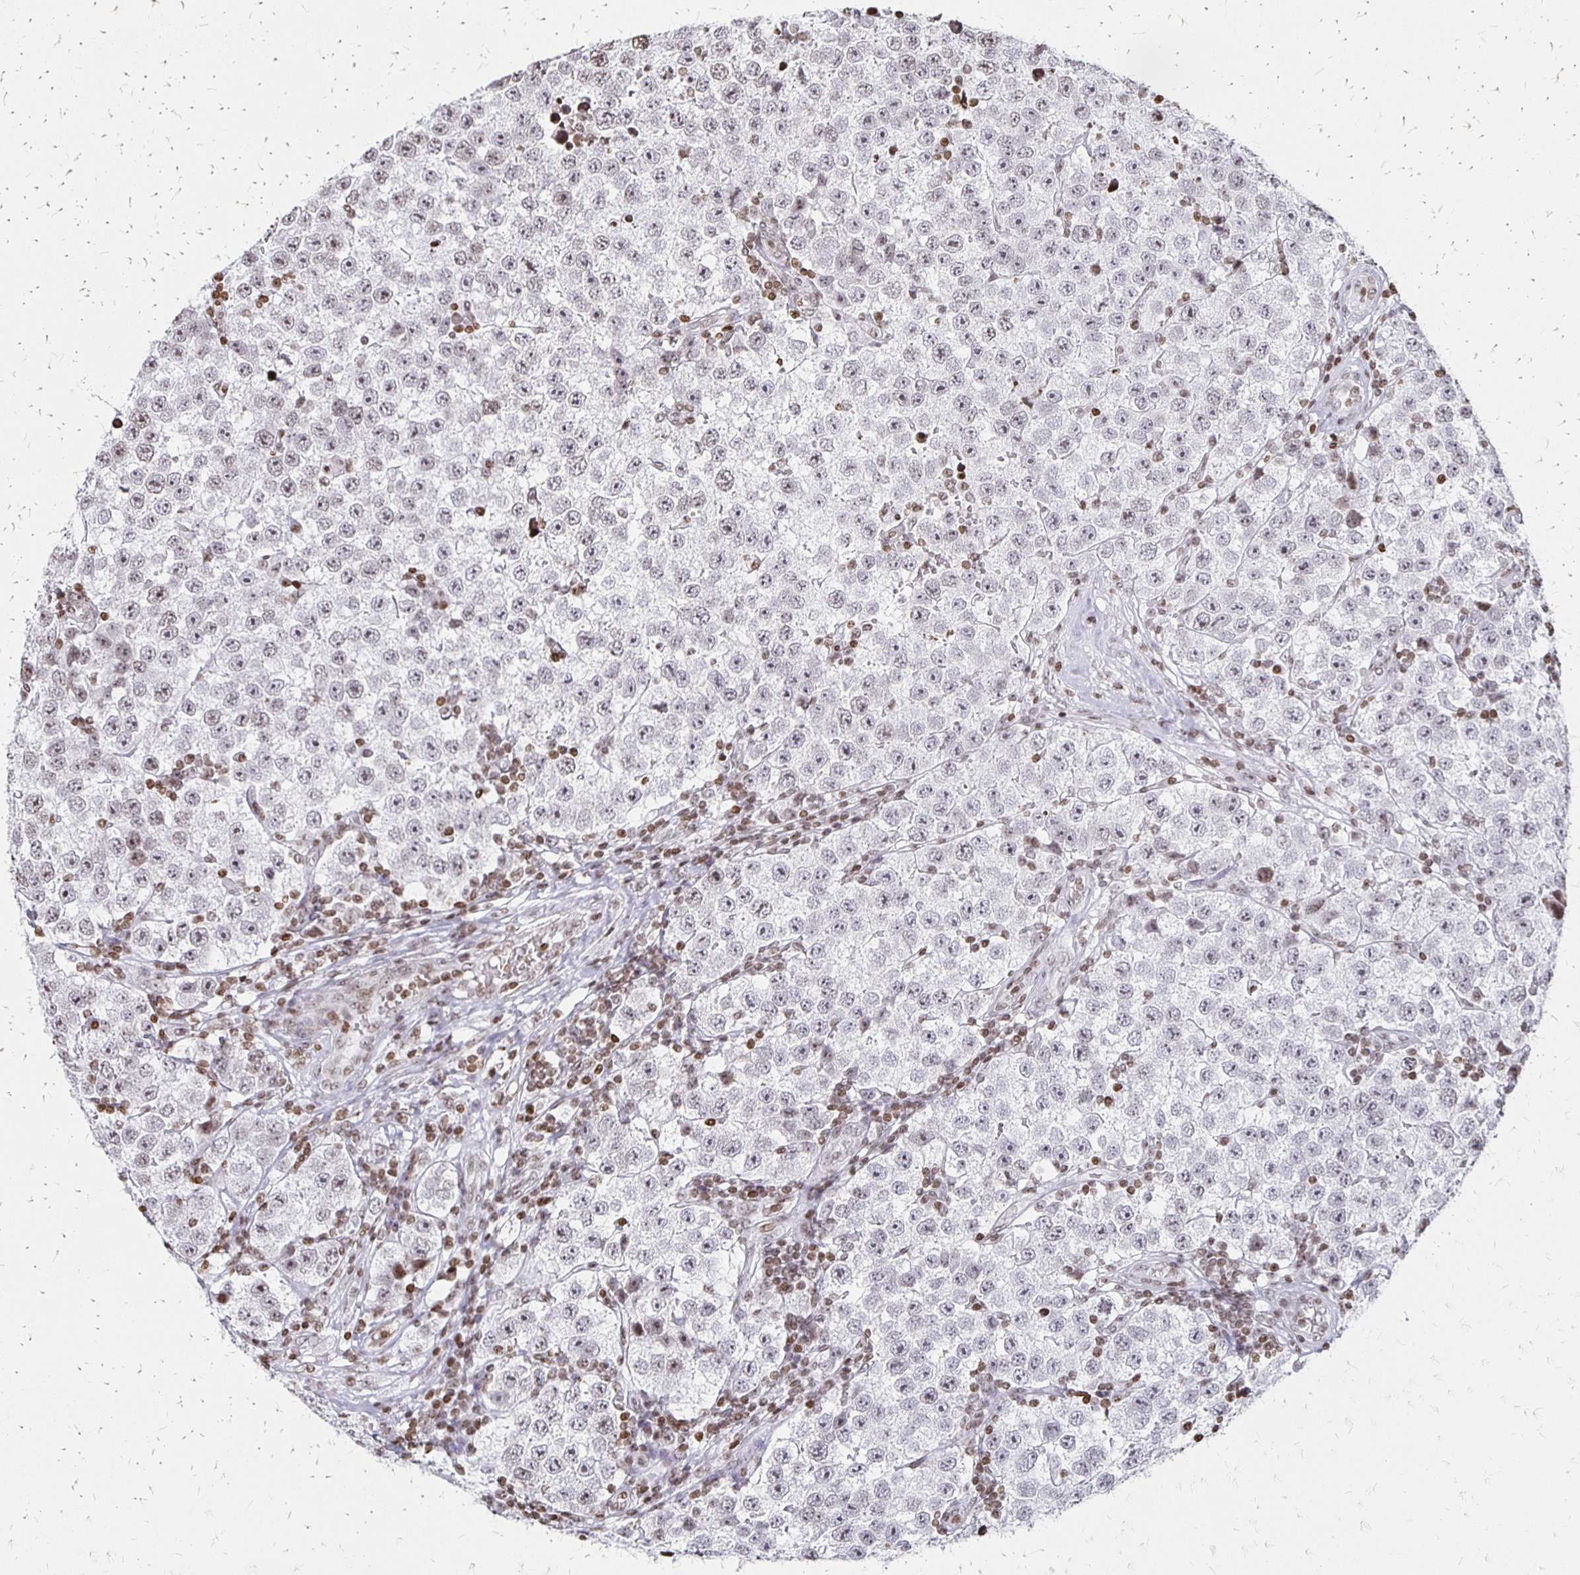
{"staining": {"intensity": "negative", "quantity": "none", "location": "none"}, "tissue": "testis cancer", "cell_type": "Tumor cells", "image_type": "cancer", "snomed": [{"axis": "morphology", "description": "Seminoma, NOS"}, {"axis": "topography", "description": "Testis"}], "caption": "The histopathology image reveals no significant staining in tumor cells of testis seminoma.", "gene": "ZNF280C", "patient": {"sex": "male", "age": 34}}